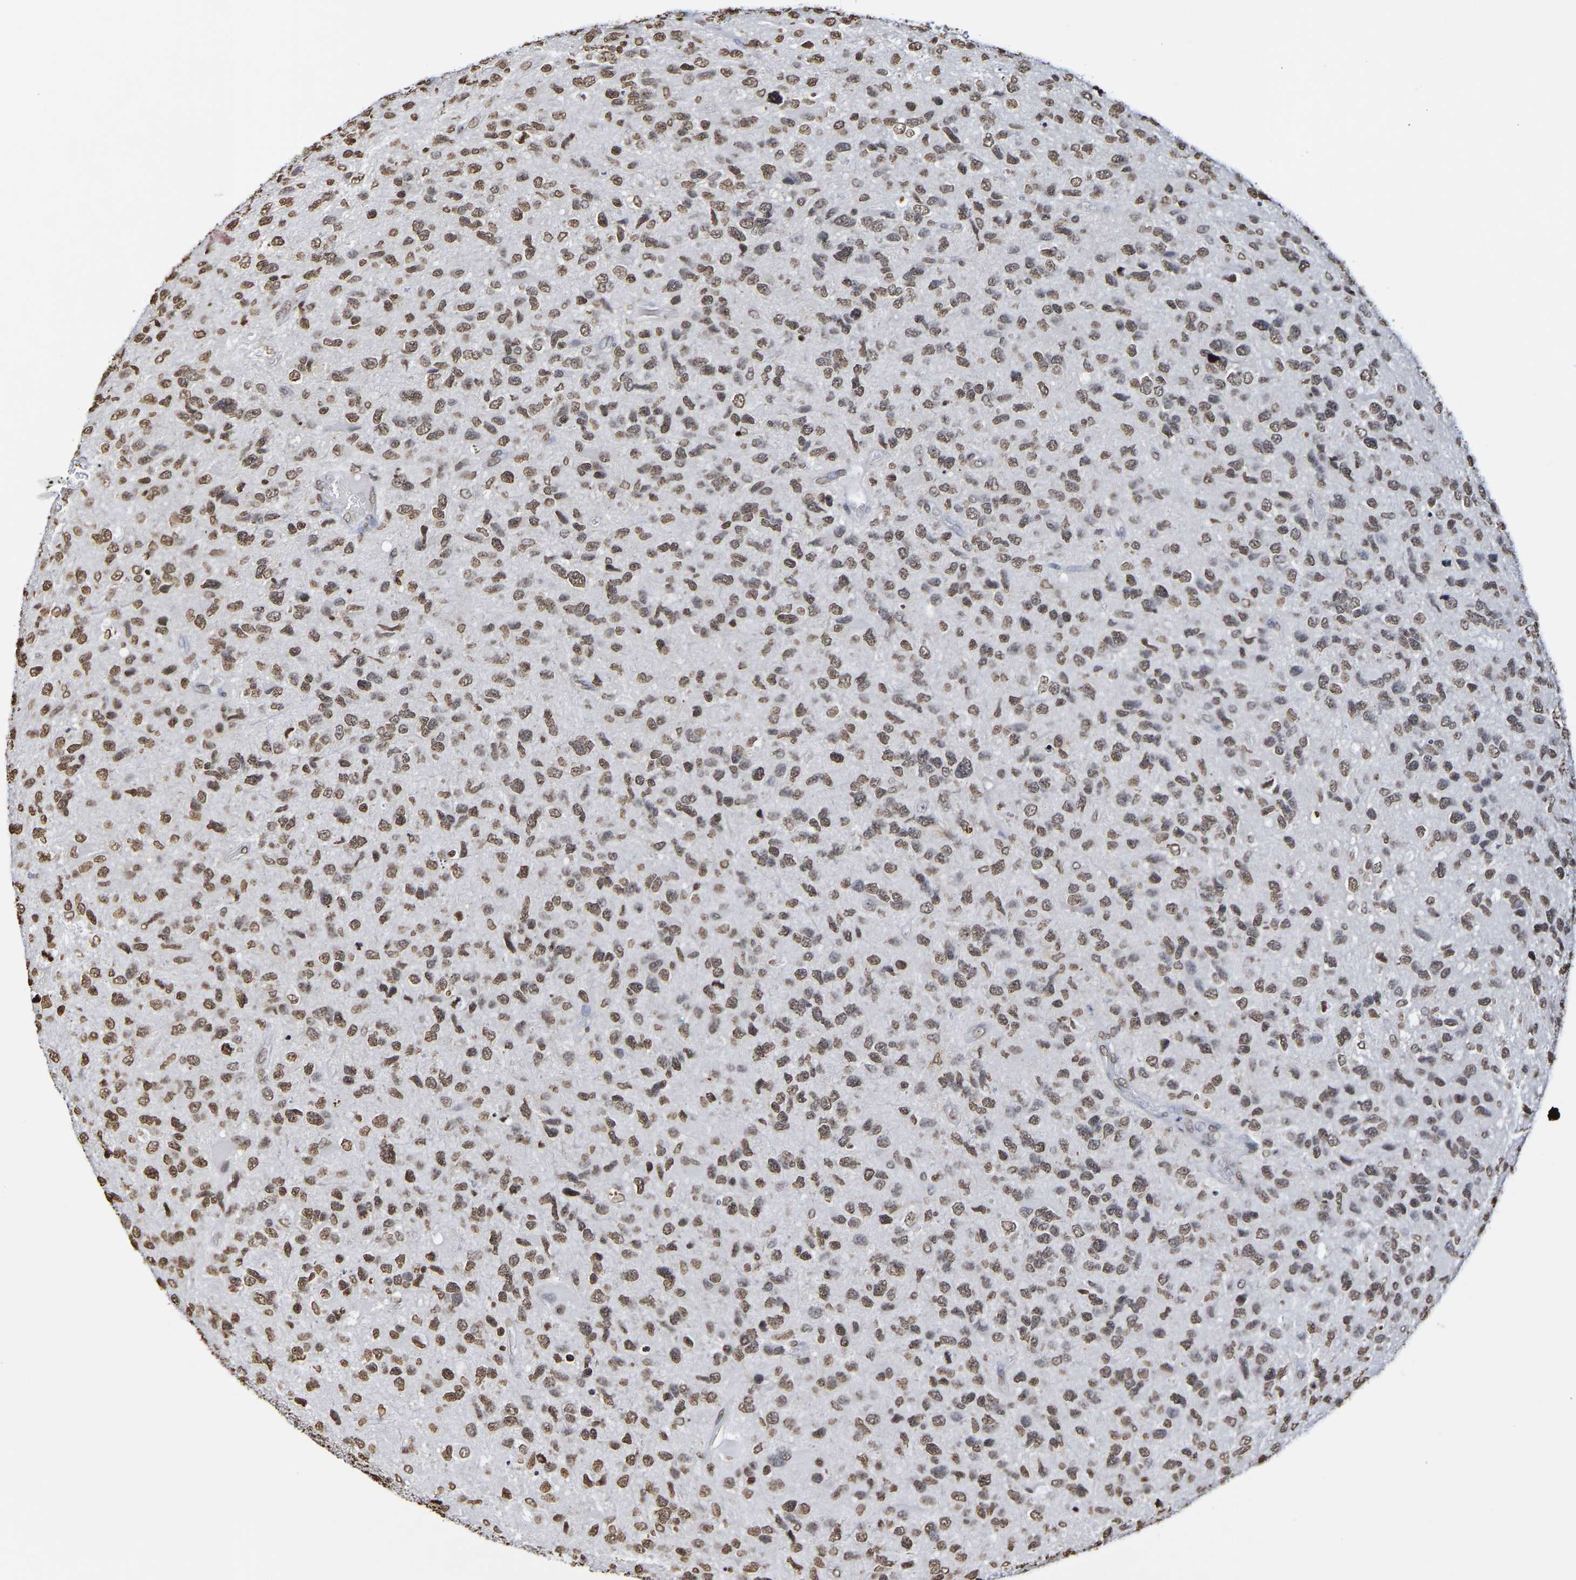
{"staining": {"intensity": "moderate", "quantity": ">75%", "location": "nuclear"}, "tissue": "glioma", "cell_type": "Tumor cells", "image_type": "cancer", "snomed": [{"axis": "morphology", "description": "Glioma, malignant, High grade"}, {"axis": "topography", "description": "Brain"}], "caption": "An image of glioma stained for a protein reveals moderate nuclear brown staining in tumor cells.", "gene": "ATF4", "patient": {"sex": "female", "age": 58}}